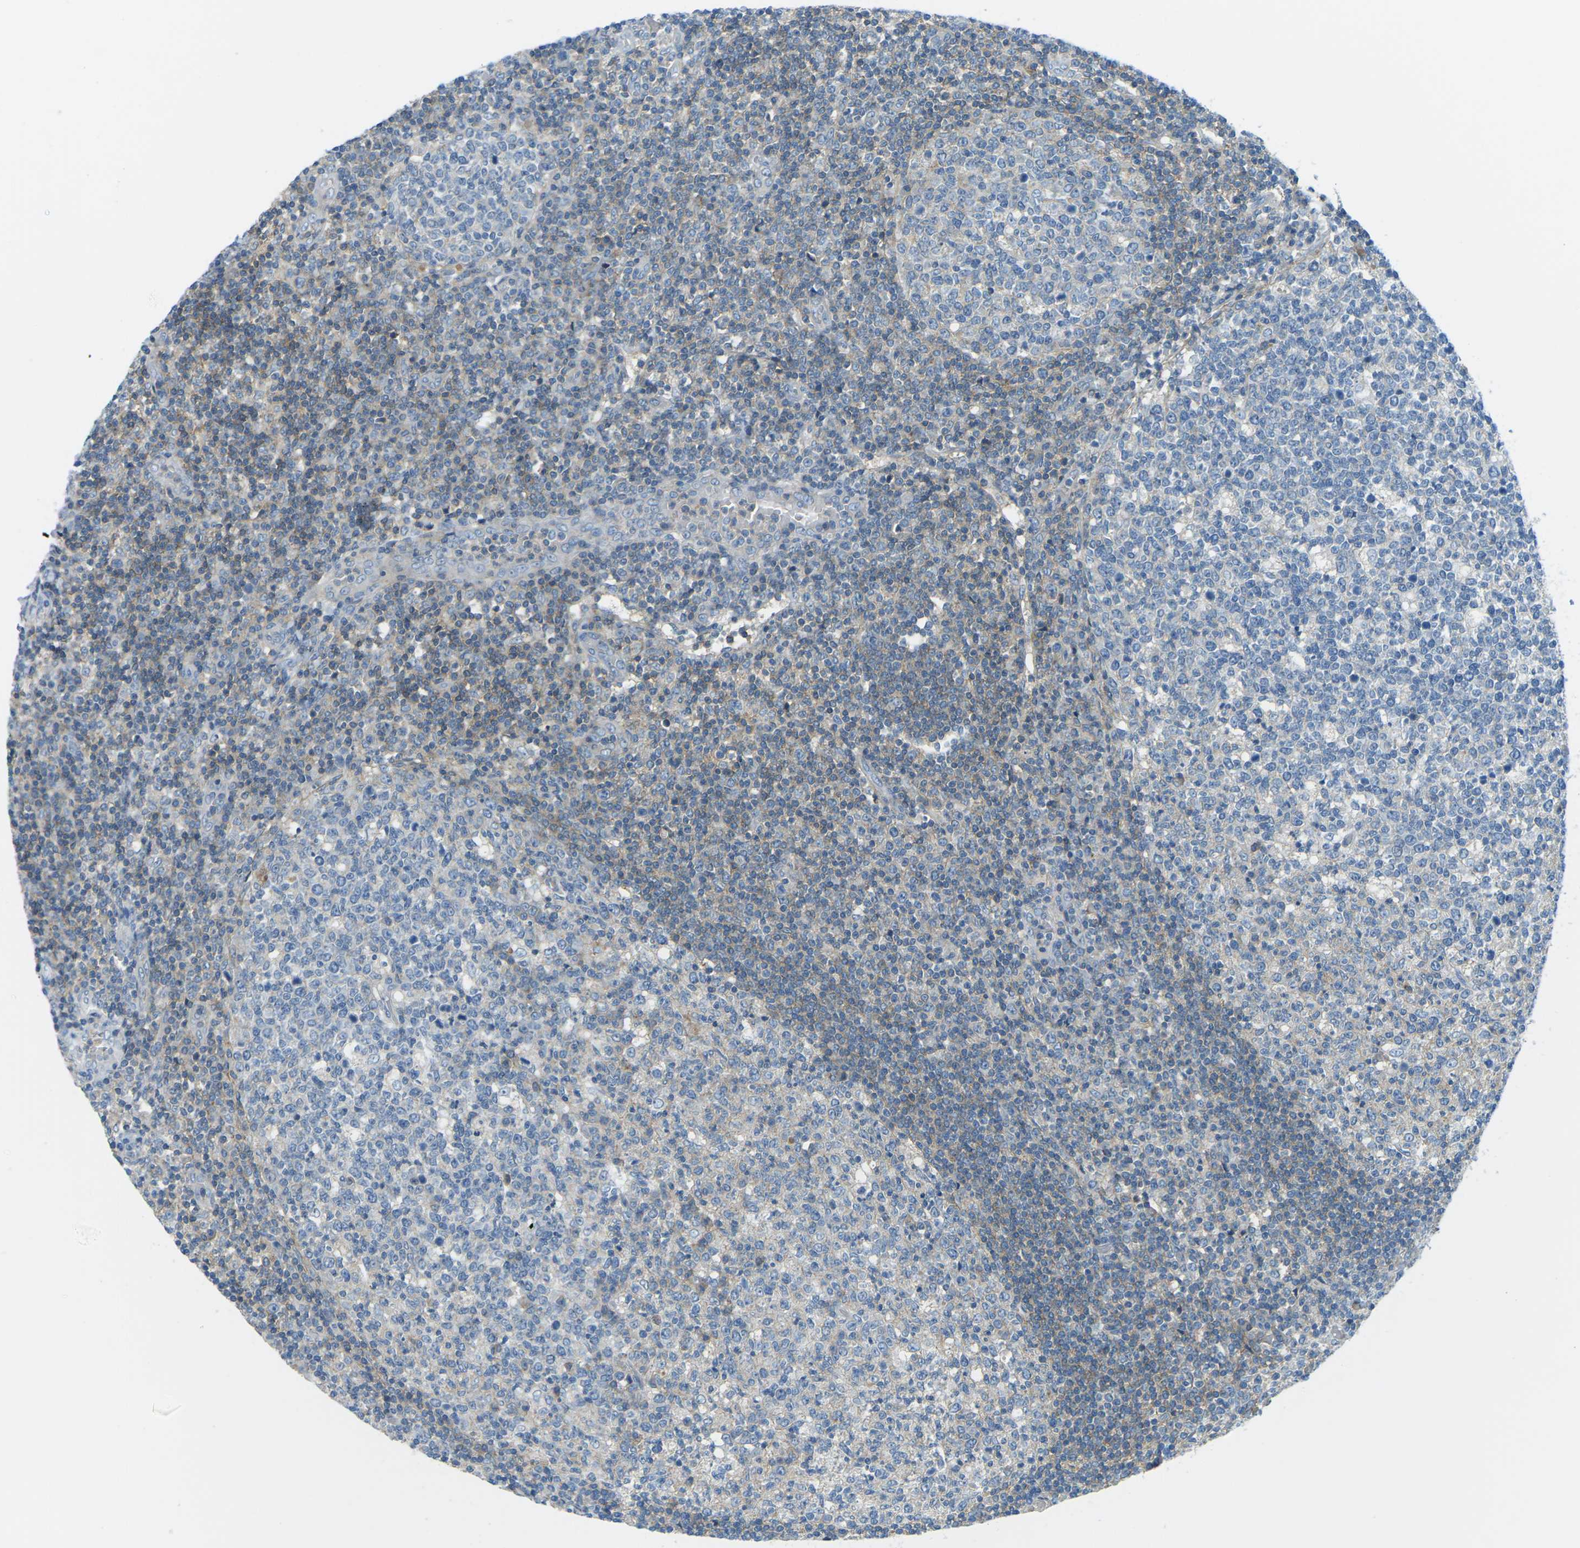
{"staining": {"intensity": "moderate", "quantity": "<25%", "location": "cytoplasmic/membranous"}, "tissue": "tonsil", "cell_type": "Germinal center cells", "image_type": "normal", "snomed": [{"axis": "morphology", "description": "Normal tissue, NOS"}, {"axis": "topography", "description": "Tonsil"}], "caption": "Brown immunohistochemical staining in unremarkable tonsil displays moderate cytoplasmic/membranous expression in about <25% of germinal center cells.", "gene": "CD47", "patient": {"sex": "female", "age": 19}}